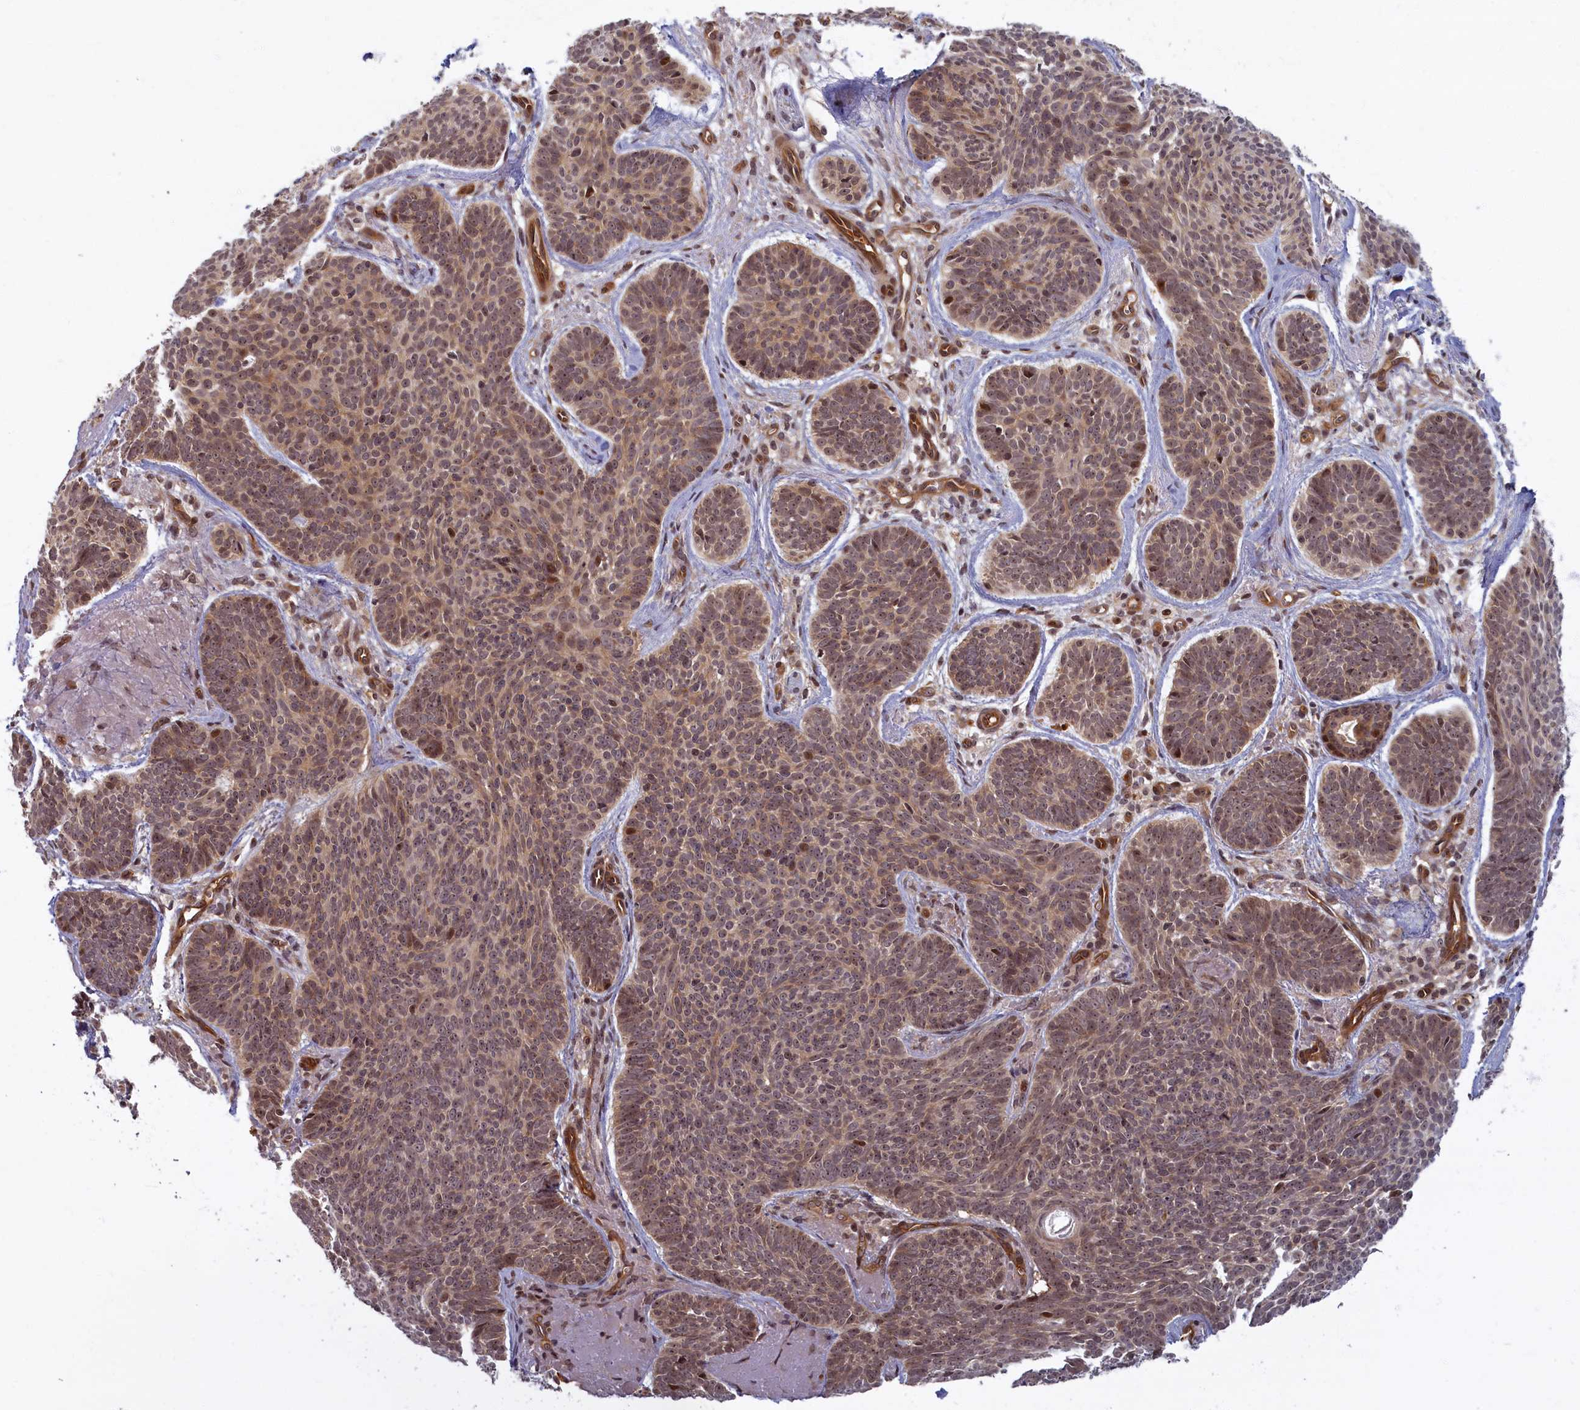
{"staining": {"intensity": "moderate", "quantity": ">75%", "location": "nuclear"}, "tissue": "skin cancer", "cell_type": "Tumor cells", "image_type": "cancer", "snomed": [{"axis": "morphology", "description": "Basal cell carcinoma"}, {"axis": "topography", "description": "Skin"}], "caption": "High-magnification brightfield microscopy of skin basal cell carcinoma stained with DAB (brown) and counterstained with hematoxylin (blue). tumor cells exhibit moderate nuclear expression is identified in approximately>75% of cells.", "gene": "SNRK", "patient": {"sex": "female", "age": 74}}